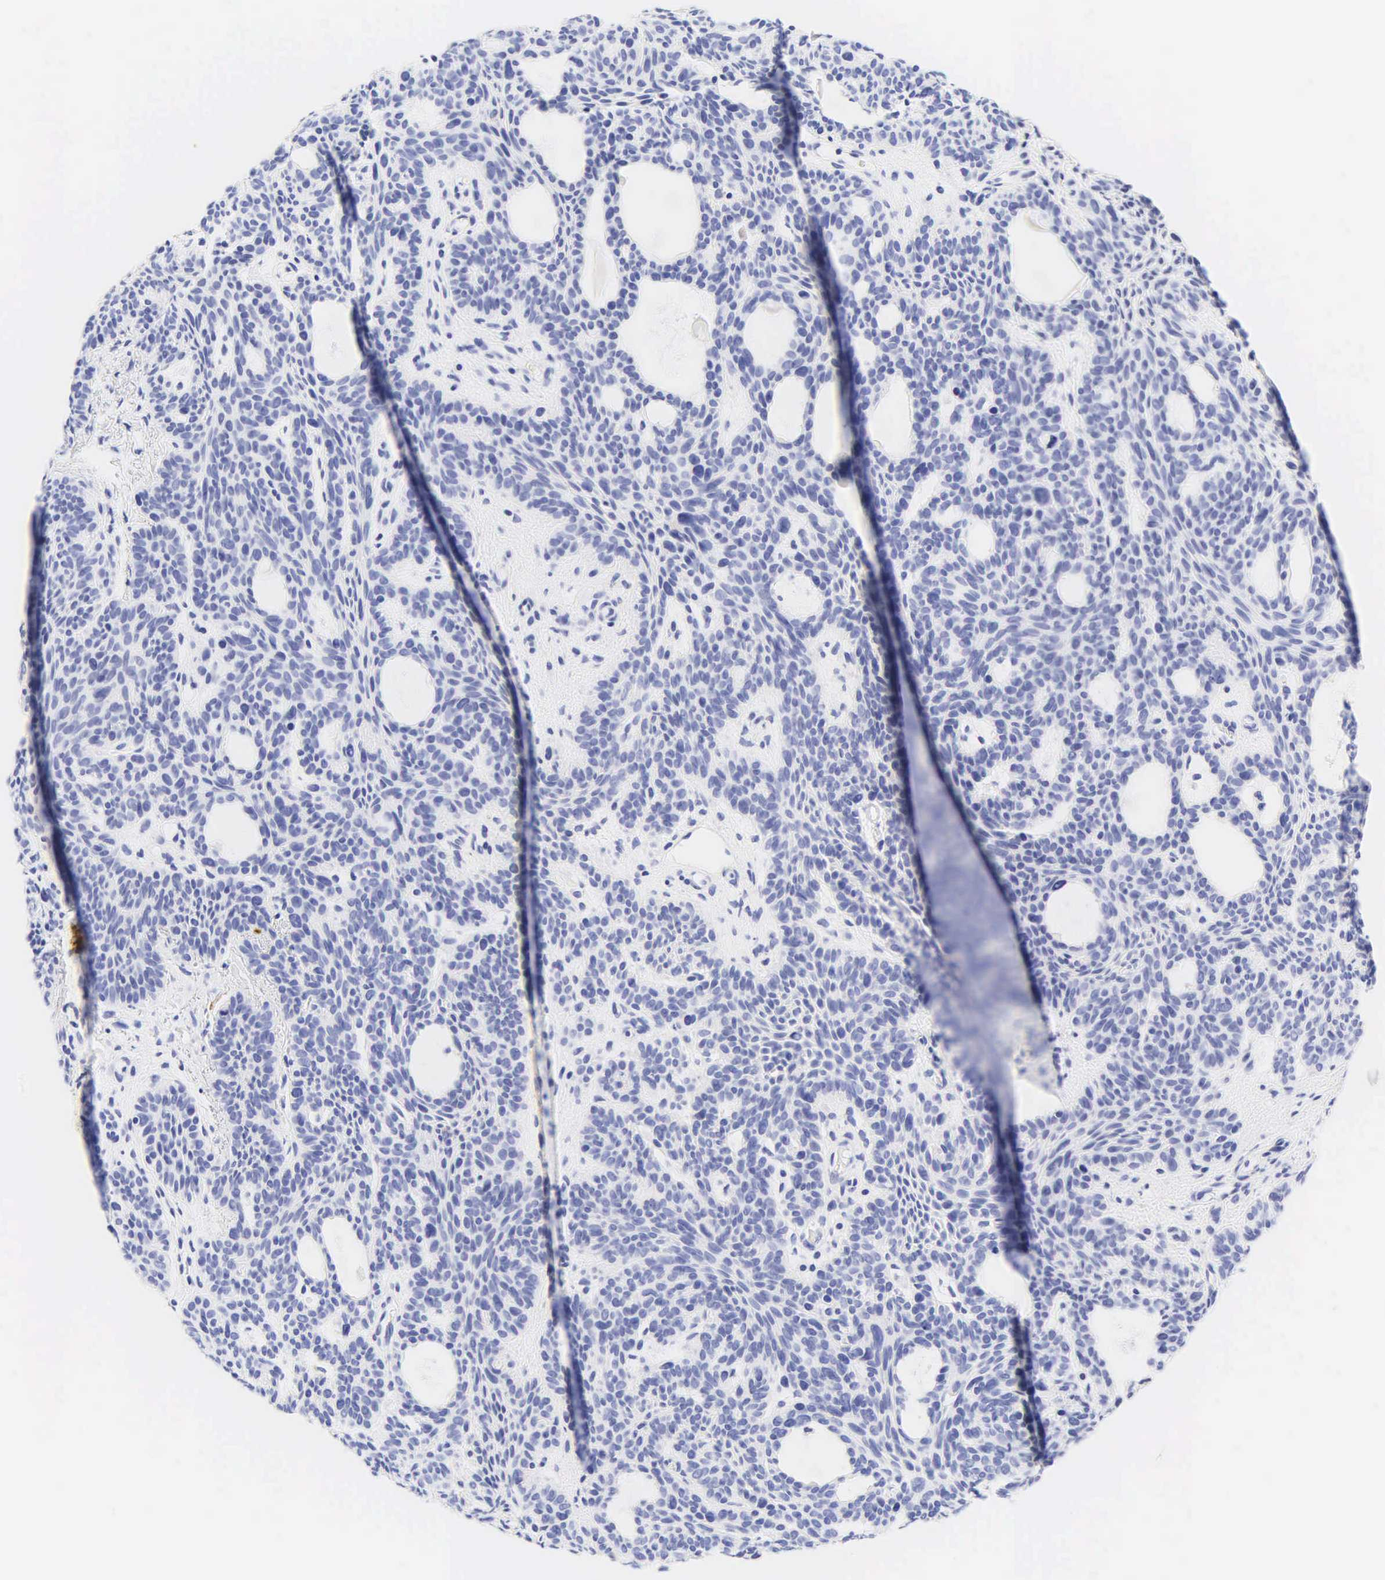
{"staining": {"intensity": "negative", "quantity": "none", "location": "none"}, "tissue": "skin cancer", "cell_type": "Tumor cells", "image_type": "cancer", "snomed": [{"axis": "morphology", "description": "Basal cell carcinoma"}, {"axis": "topography", "description": "Skin"}], "caption": "Skin basal cell carcinoma was stained to show a protein in brown. There is no significant positivity in tumor cells.", "gene": "DES", "patient": {"sex": "male", "age": 44}}